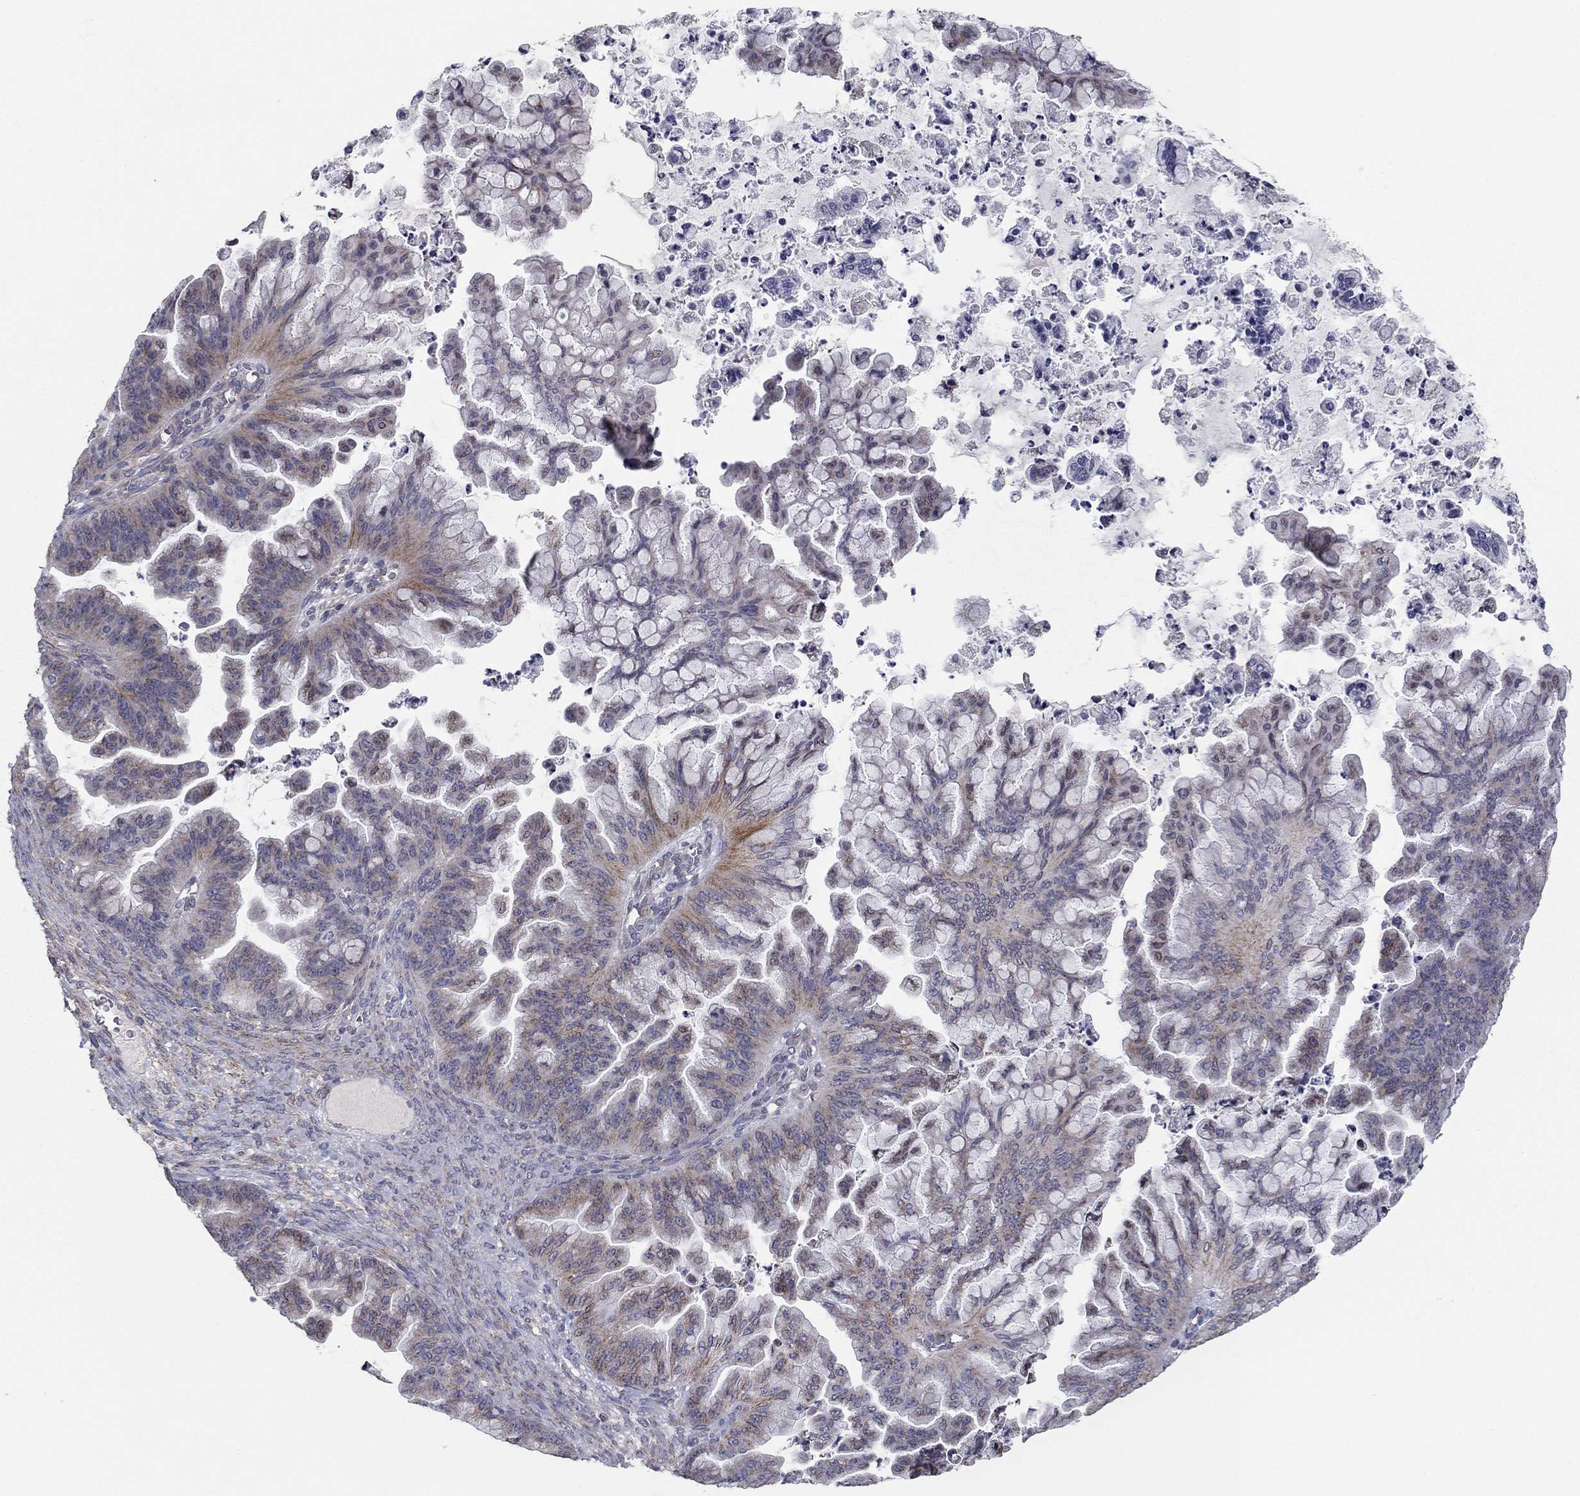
{"staining": {"intensity": "negative", "quantity": "none", "location": "none"}, "tissue": "ovarian cancer", "cell_type": "Tumor cells", "image_type": "cancer", "snomed": [{"axis": "morphology", "description": "Cystadenocarcinoma, mucinous, NOS"}, {"axis": "topography", "description": "Ovary"}], "caption": "A photomicrograph of human ovarian cancer is negative for staining in tumor cells.", "gene": "SEPTIN3", "patient": {"sex": "female", "age": 67}}